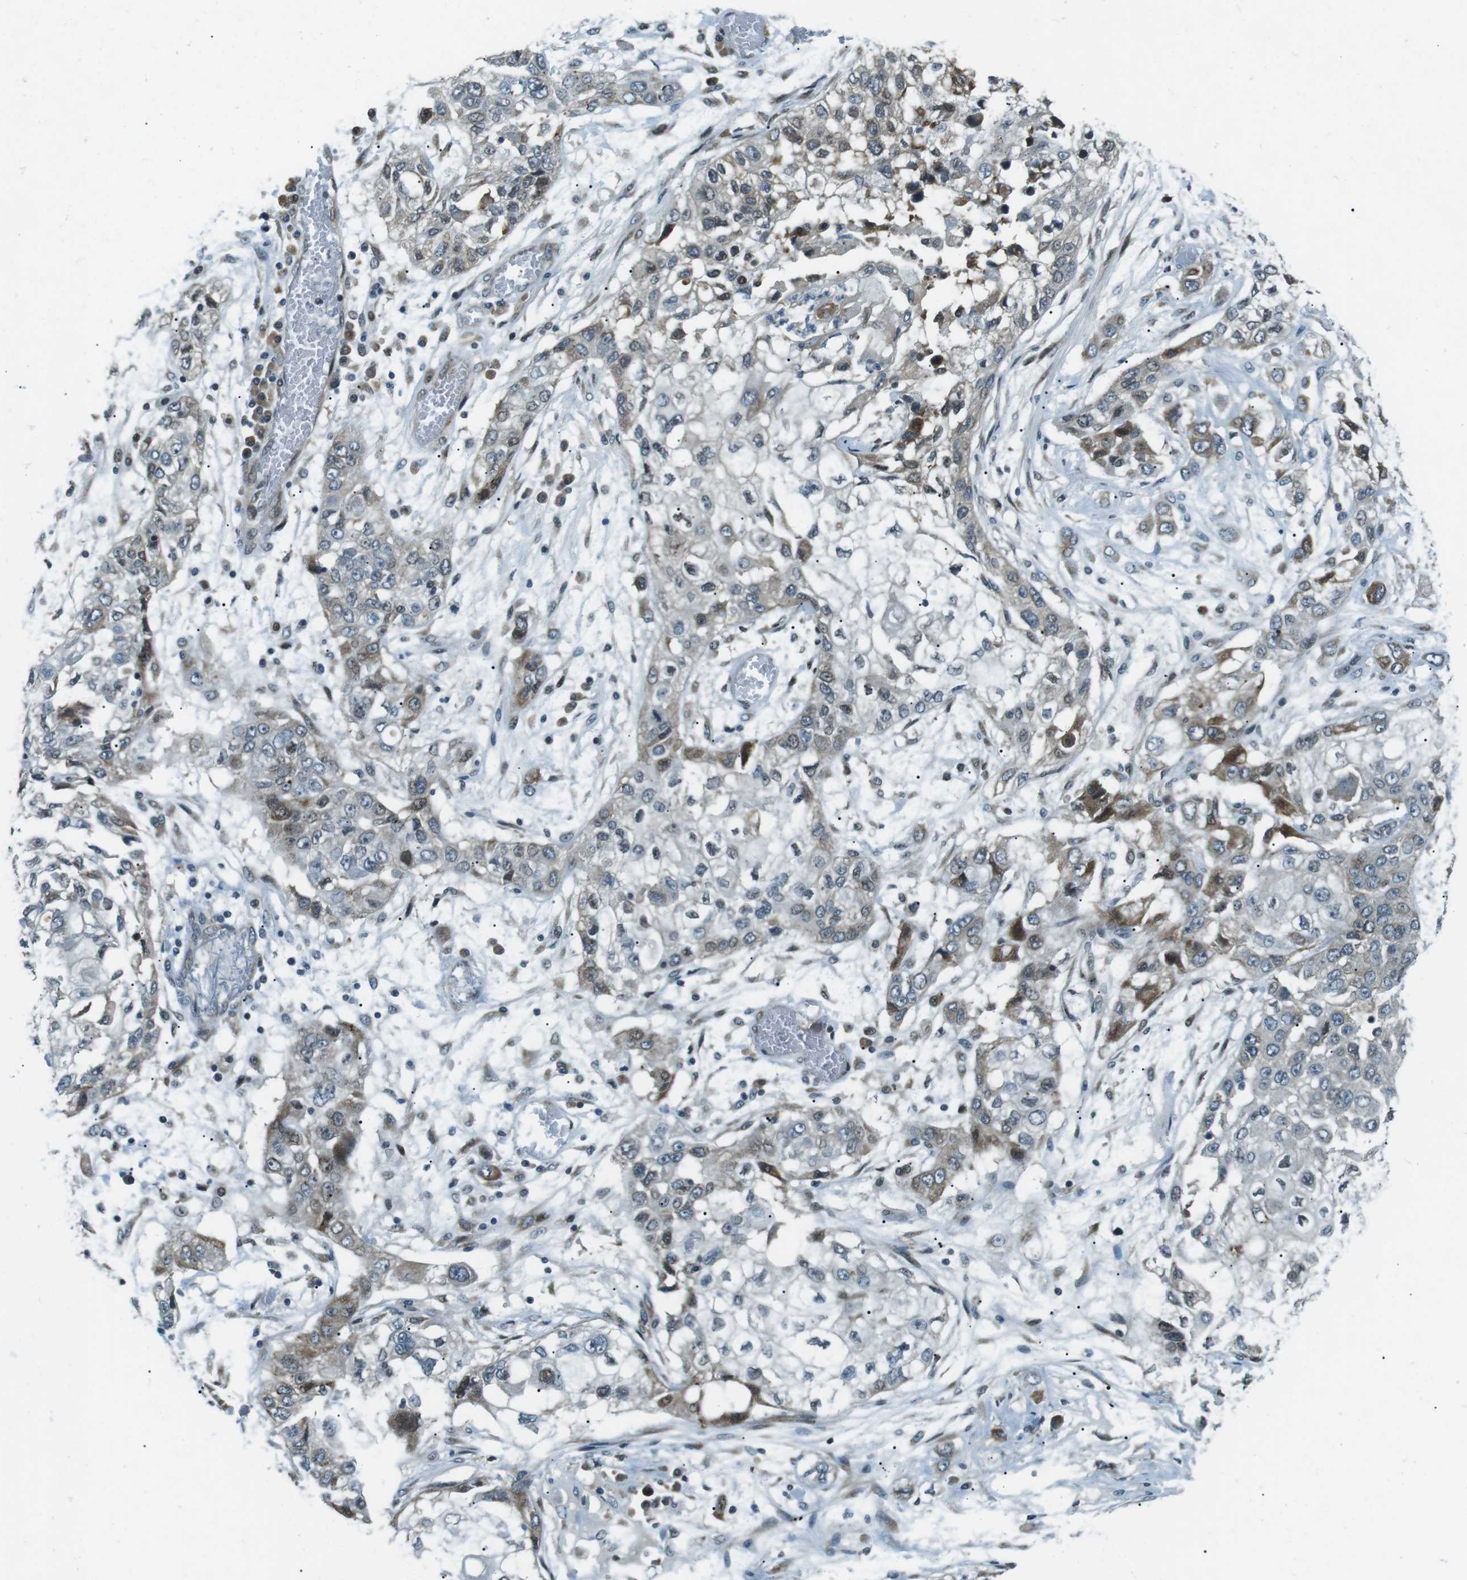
{"staining": {"intensity": "moderate", "quantity": "<25%", "location": "cytoplasmic/membranous"}, "tissue": "lung cancer", "cell_type": "Tumor cells", "image_type": "cancer", "snomed": [{"axis": "morphology", "description": "Squamous cell carcinoma, NOS"}, {"axis": "topography", "description": "Lung"}], "caption": "IHC of lung cancer demonstrates low levels of moderate cytoplasmic/membranous staining in about <25% of tumor cells.", "gene": "TMEM74", "patient": {"sex": "male", "age": 71}}